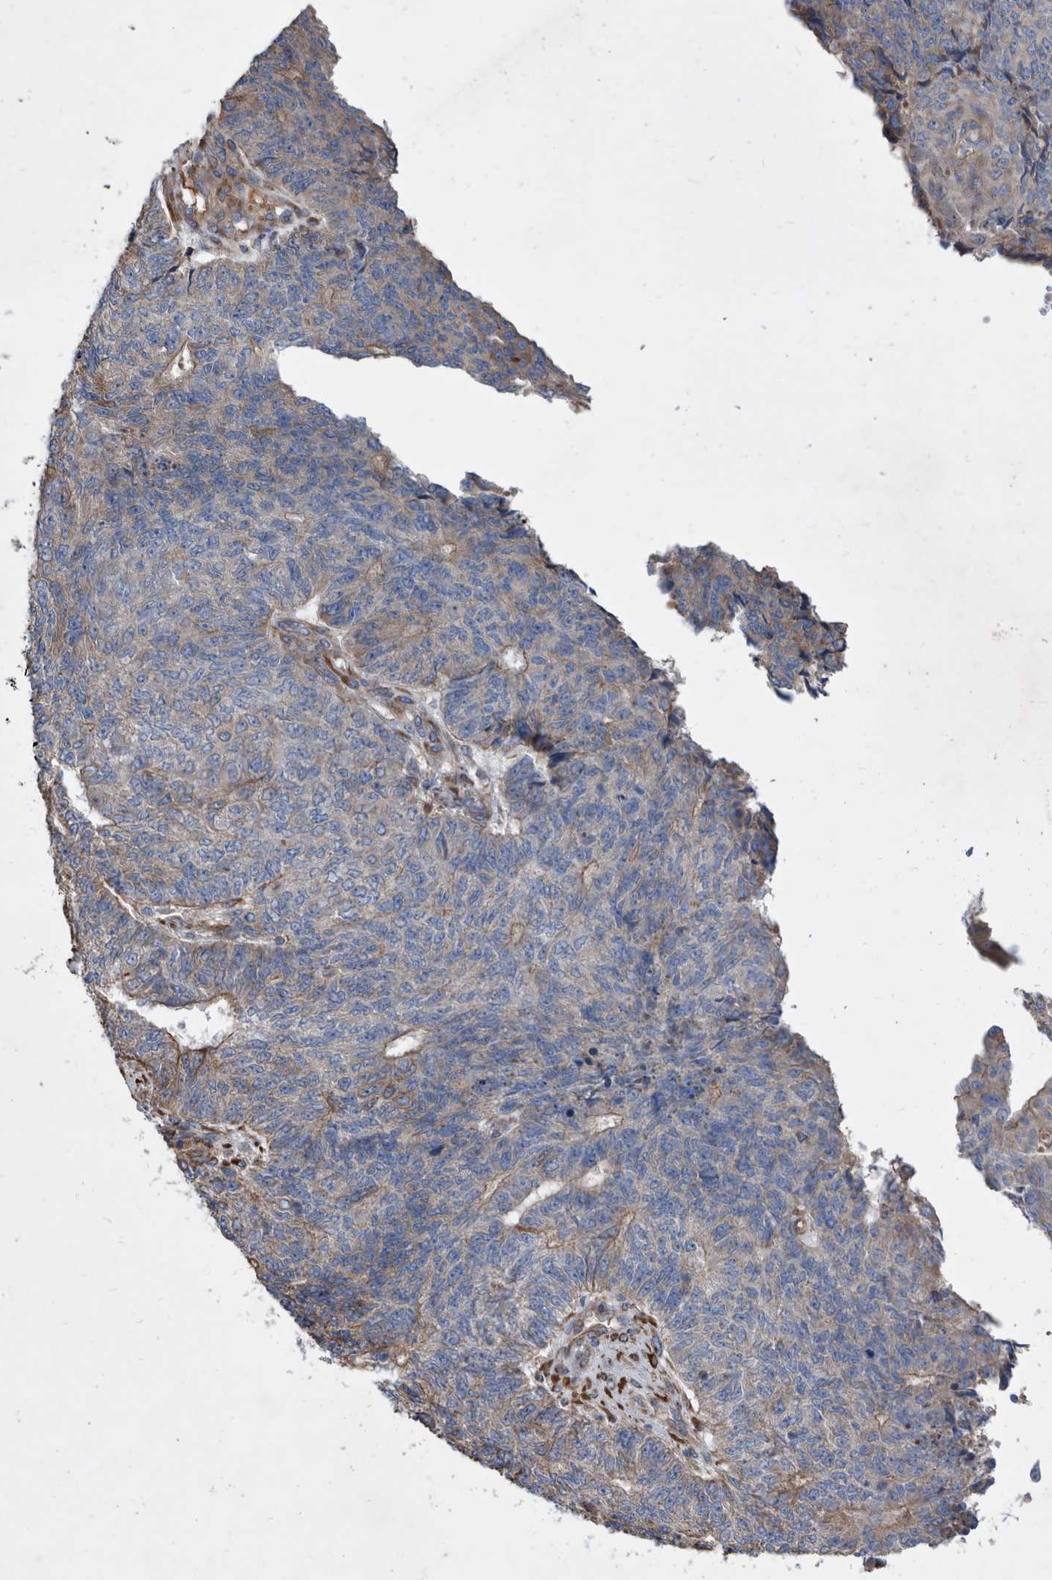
{"staining": {"intensity": "weak", "quantity": "<25%", "location": "cytoplasmic/membranous"}, "tissue": "endometrial cancer", "cell_type": "Tumor cells", "image_type": "cancer", "snomed": [{"axis": "morphology", "description": "Adenocarcinoma, NOS"}, {"axis": "topography", "description": "Endometrium"}], "caption": "IHC of human endometrial cancer (adenocarcinoma) shows no expression in tumor cells. (Immunohistochemistry (ihc), brightfield microscopy, high magnification).", "gene": "ATP13A3", "patient": {"sex": "female", "age": 32}}